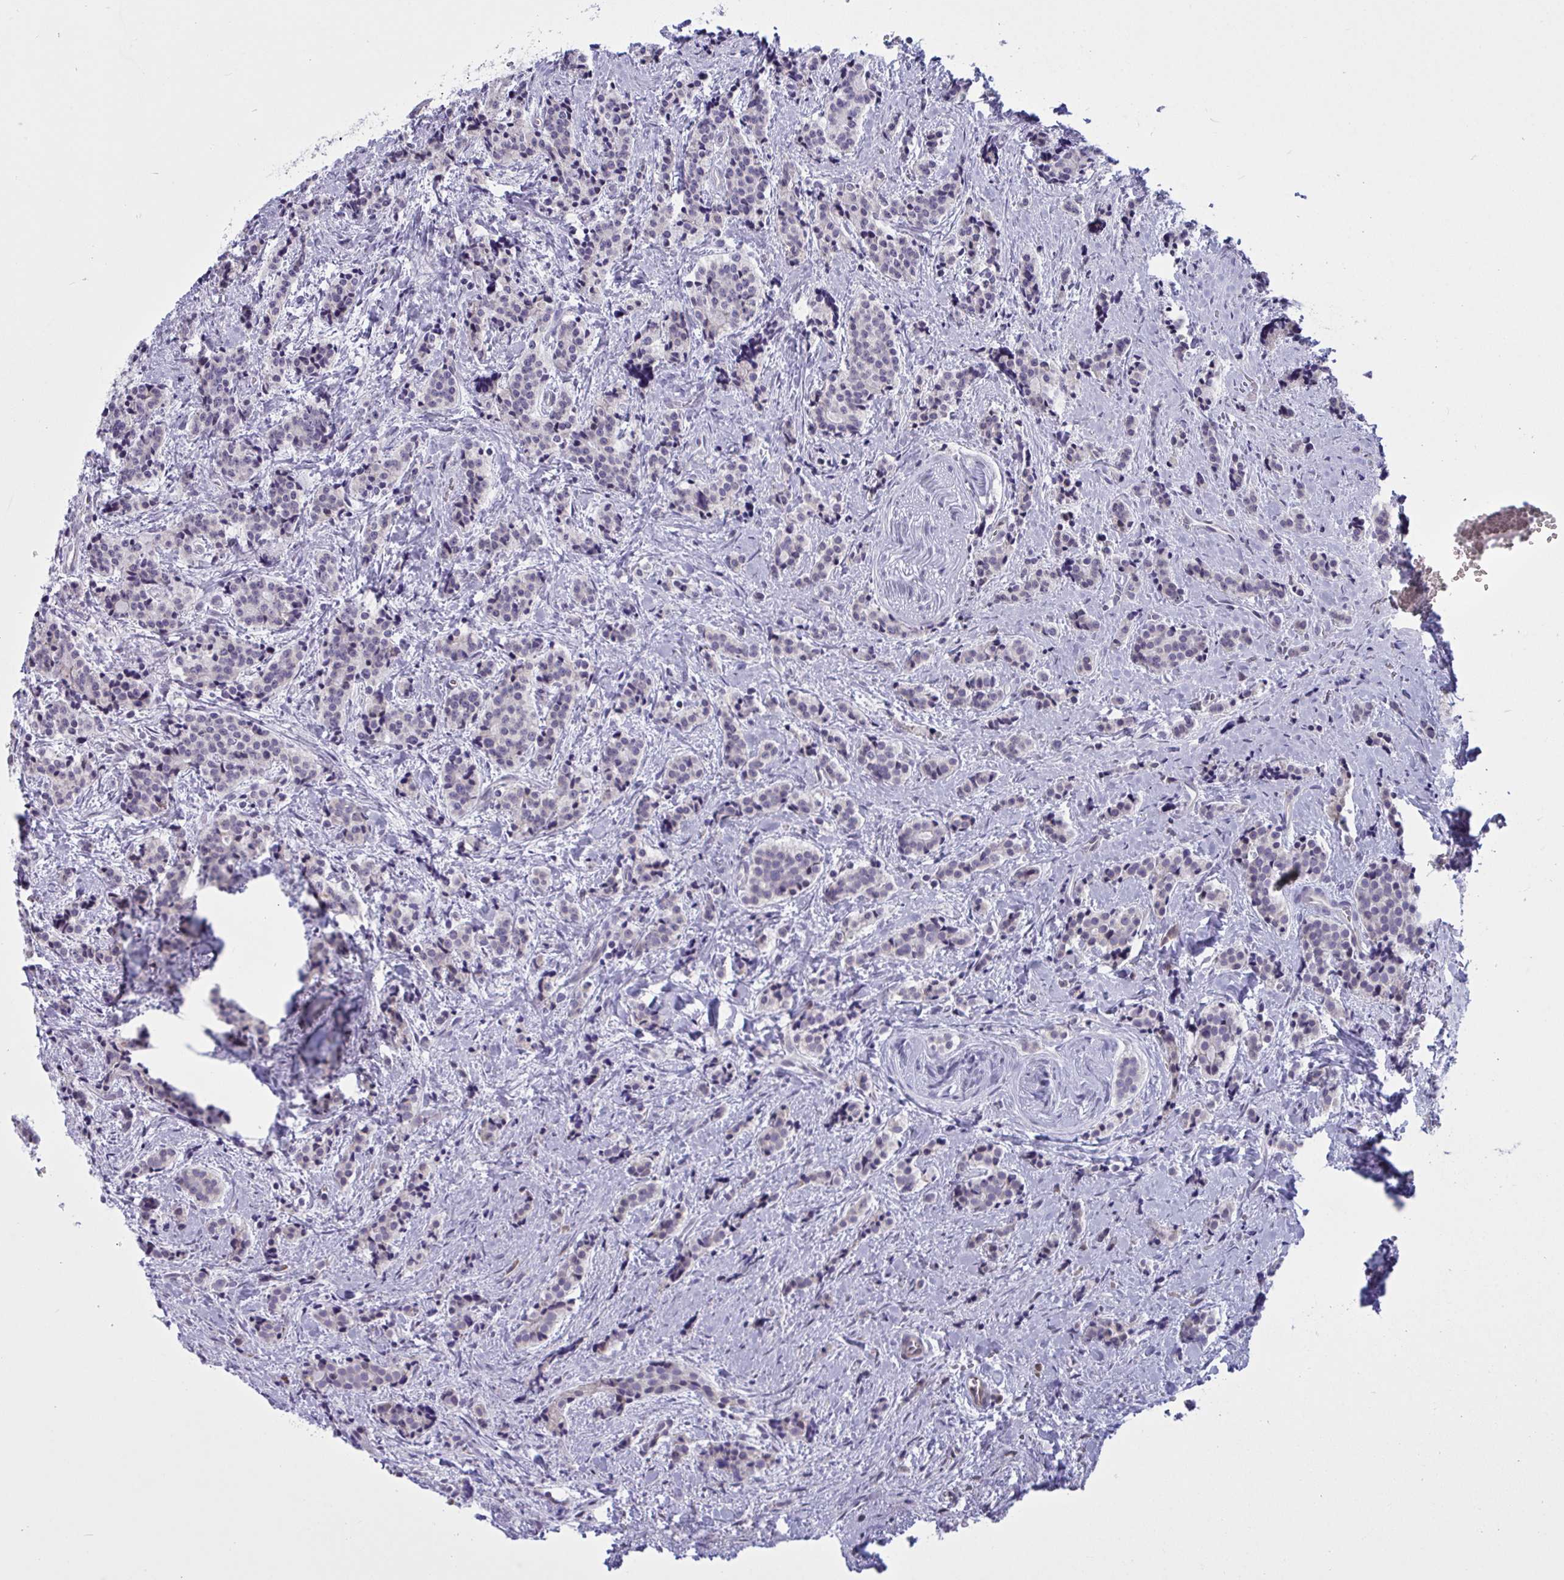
{"staining": {"intensity": "negative", "quantity": "none", "location": "none"}, "tissue": "carcinoid", "cell_type": "Tumor cells", "image_type": "cancer", "snomed": [{"axis": "morphology", "description": "Carcinoid, malignant, NOS"}, {"axis": "topography", "description": "Small intestine"}], "caption": "Tumor cells show no significant protein expression in carcinoid.", "gene": "DOCK11", "patient": {"sex": "female", "age": 73}}